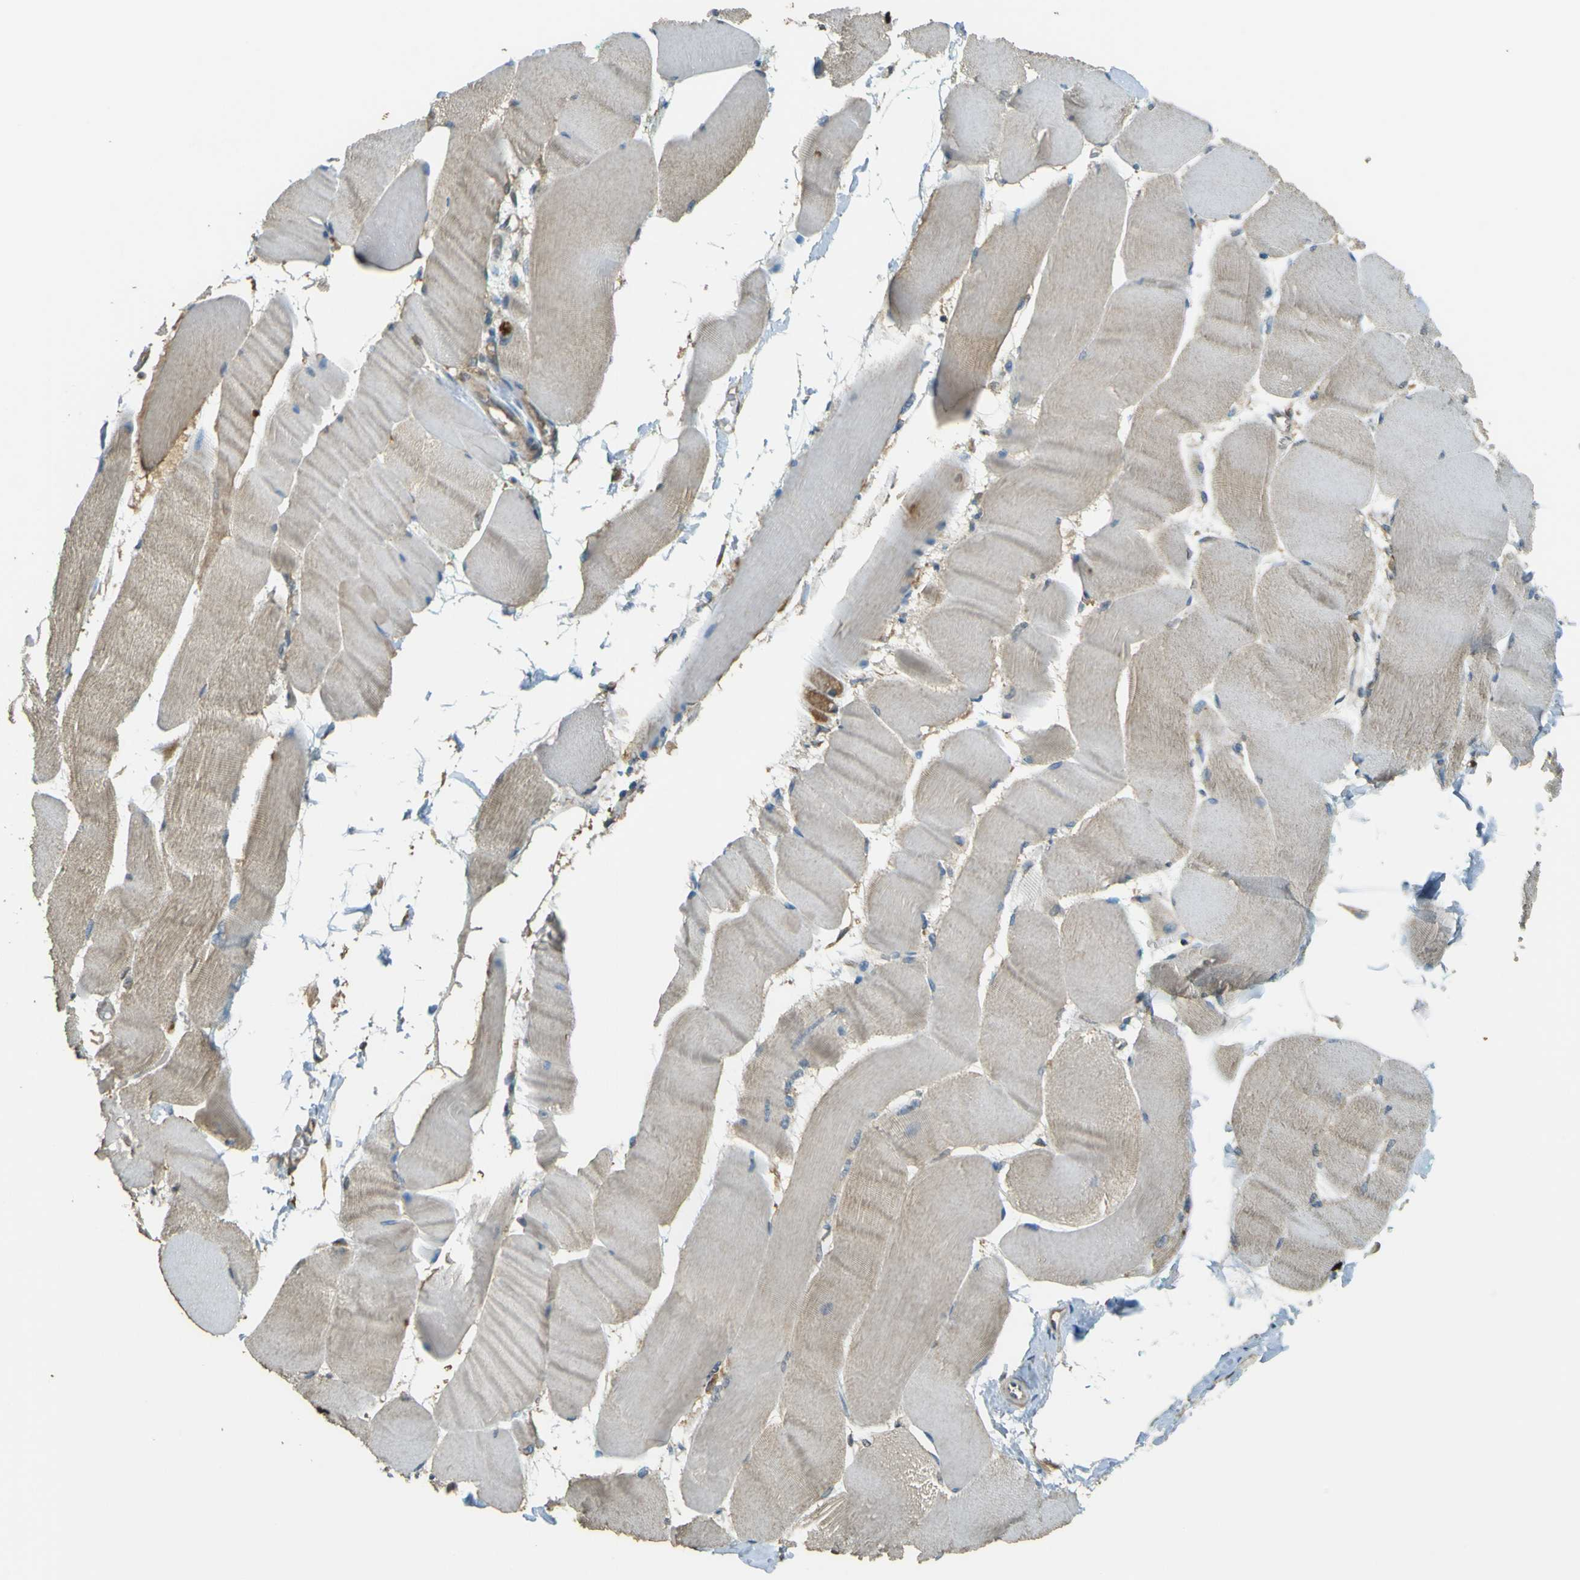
{"staining": {"intensity": "weak", "quantity": ">75%", "location": "cytoplasmic/membranous"}, "tissue": "skeletal muscle", "cell_type": "Myocytes", "image_type": "normal", "snomed": [{"axis": "morphology", "description": "Normal tissue, NOS"}, {"axis": "morphology", "description": "Squamous cell carcinoma, NOS"}, {"axis": "topography", "description": "Skeletal muscle"}], "caption": "Weak cytoplasmic/membranous staining is appreciated in about >75% of myocytes in normal skeletal muscle.", "gene": "GOLGA1", "patient": {"sex": "male", "age": 51}}